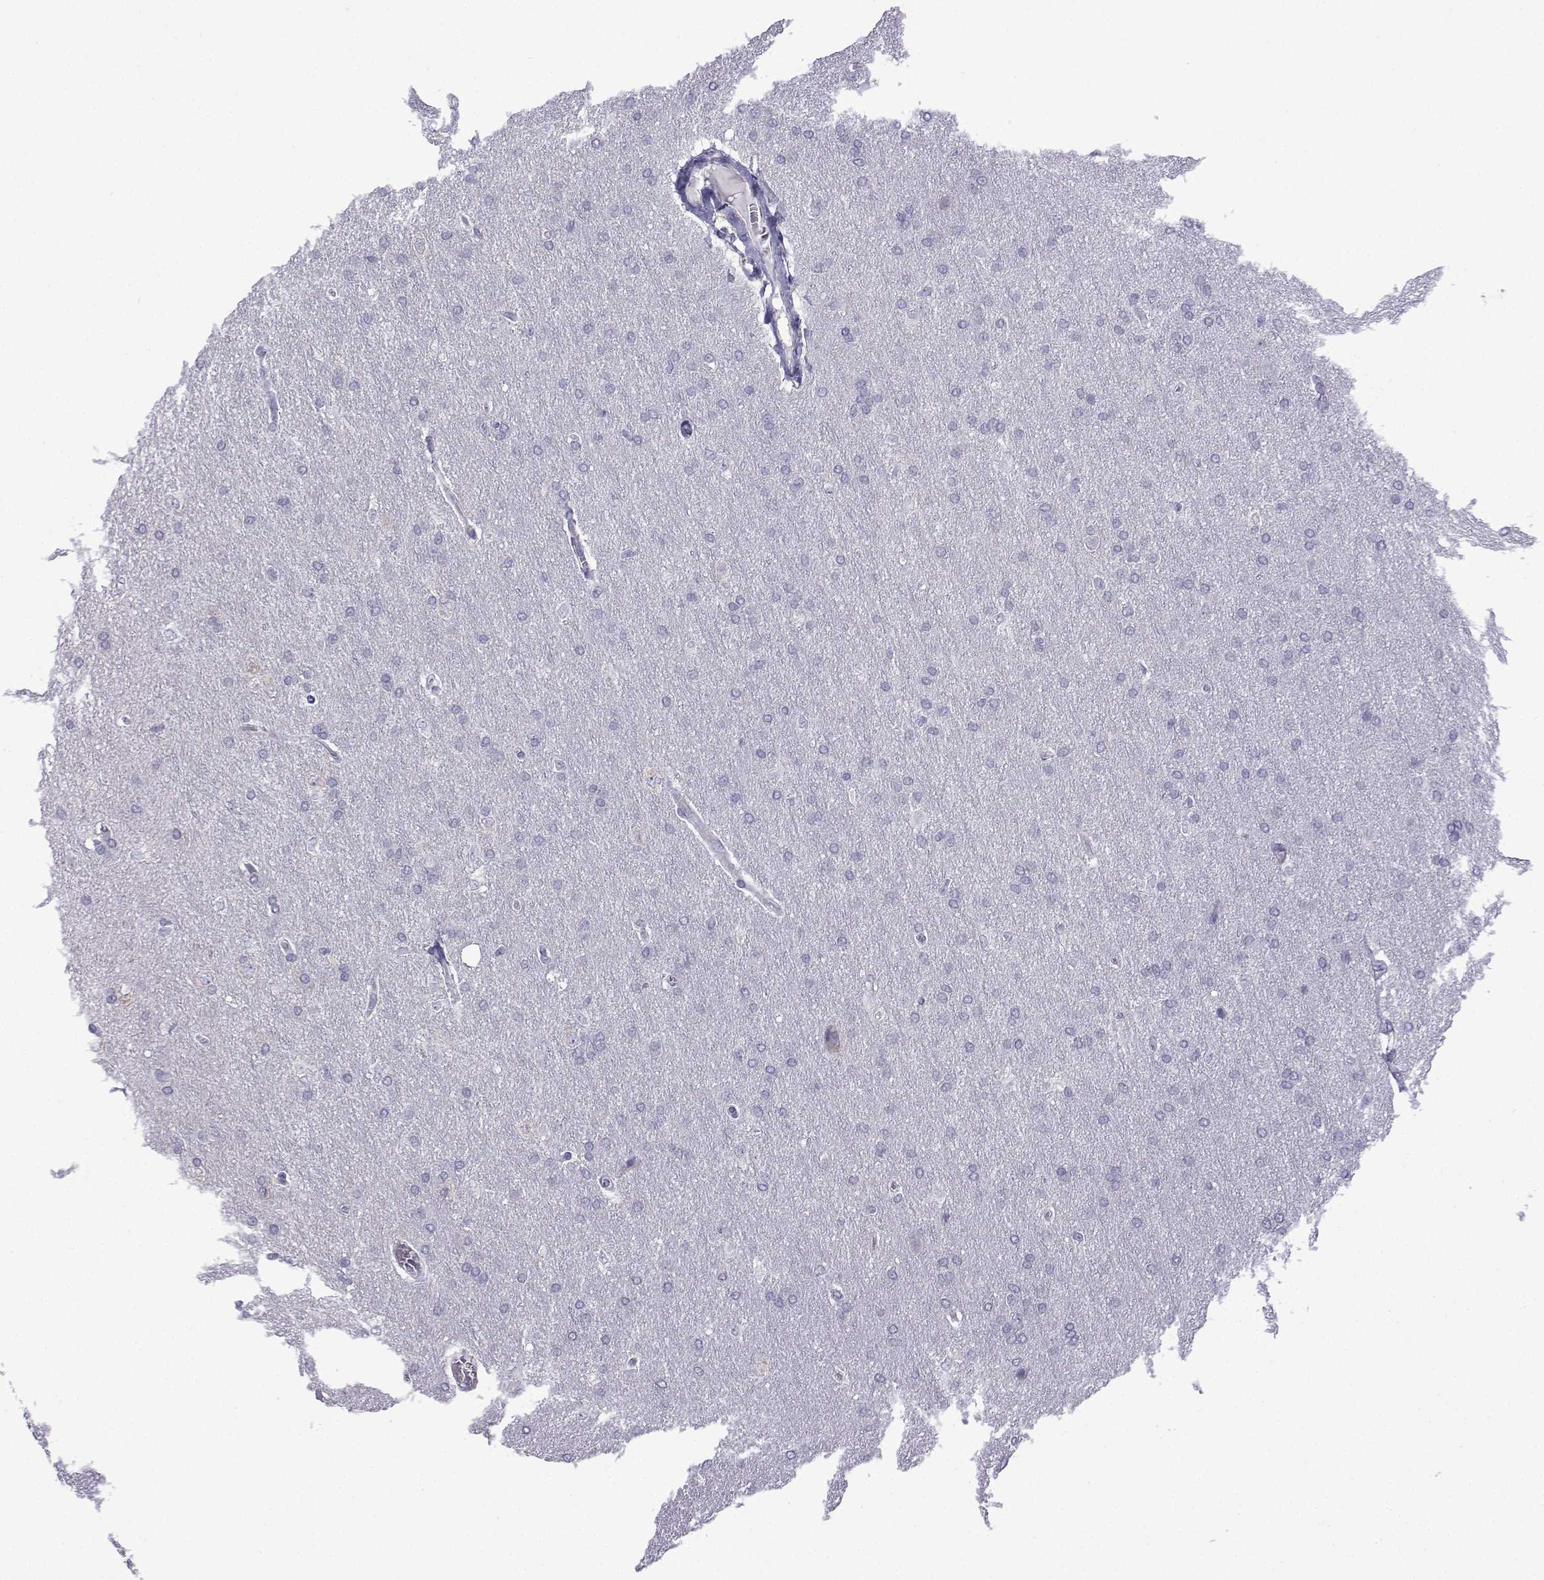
{"staining": {"intensity": "negative", "quantity": "none", "location": "none"}, "tissue": "glioma", "cell_type": "Tumor cells", "image_type": "cancer", "snomed": [{"axis": "morphology", "description": "Glioma, malignant, Low grade"}, {"axis": "topography", "description": "Brain"}], "caption": "A micrograph of glioma stained for a protein reveals no brown staining in tumor cells. (Immunohistochemistry, brightfield microscopy, high magnification).", "gene": "CFAP70", "patient": {"sex": "female", "age": 32}}